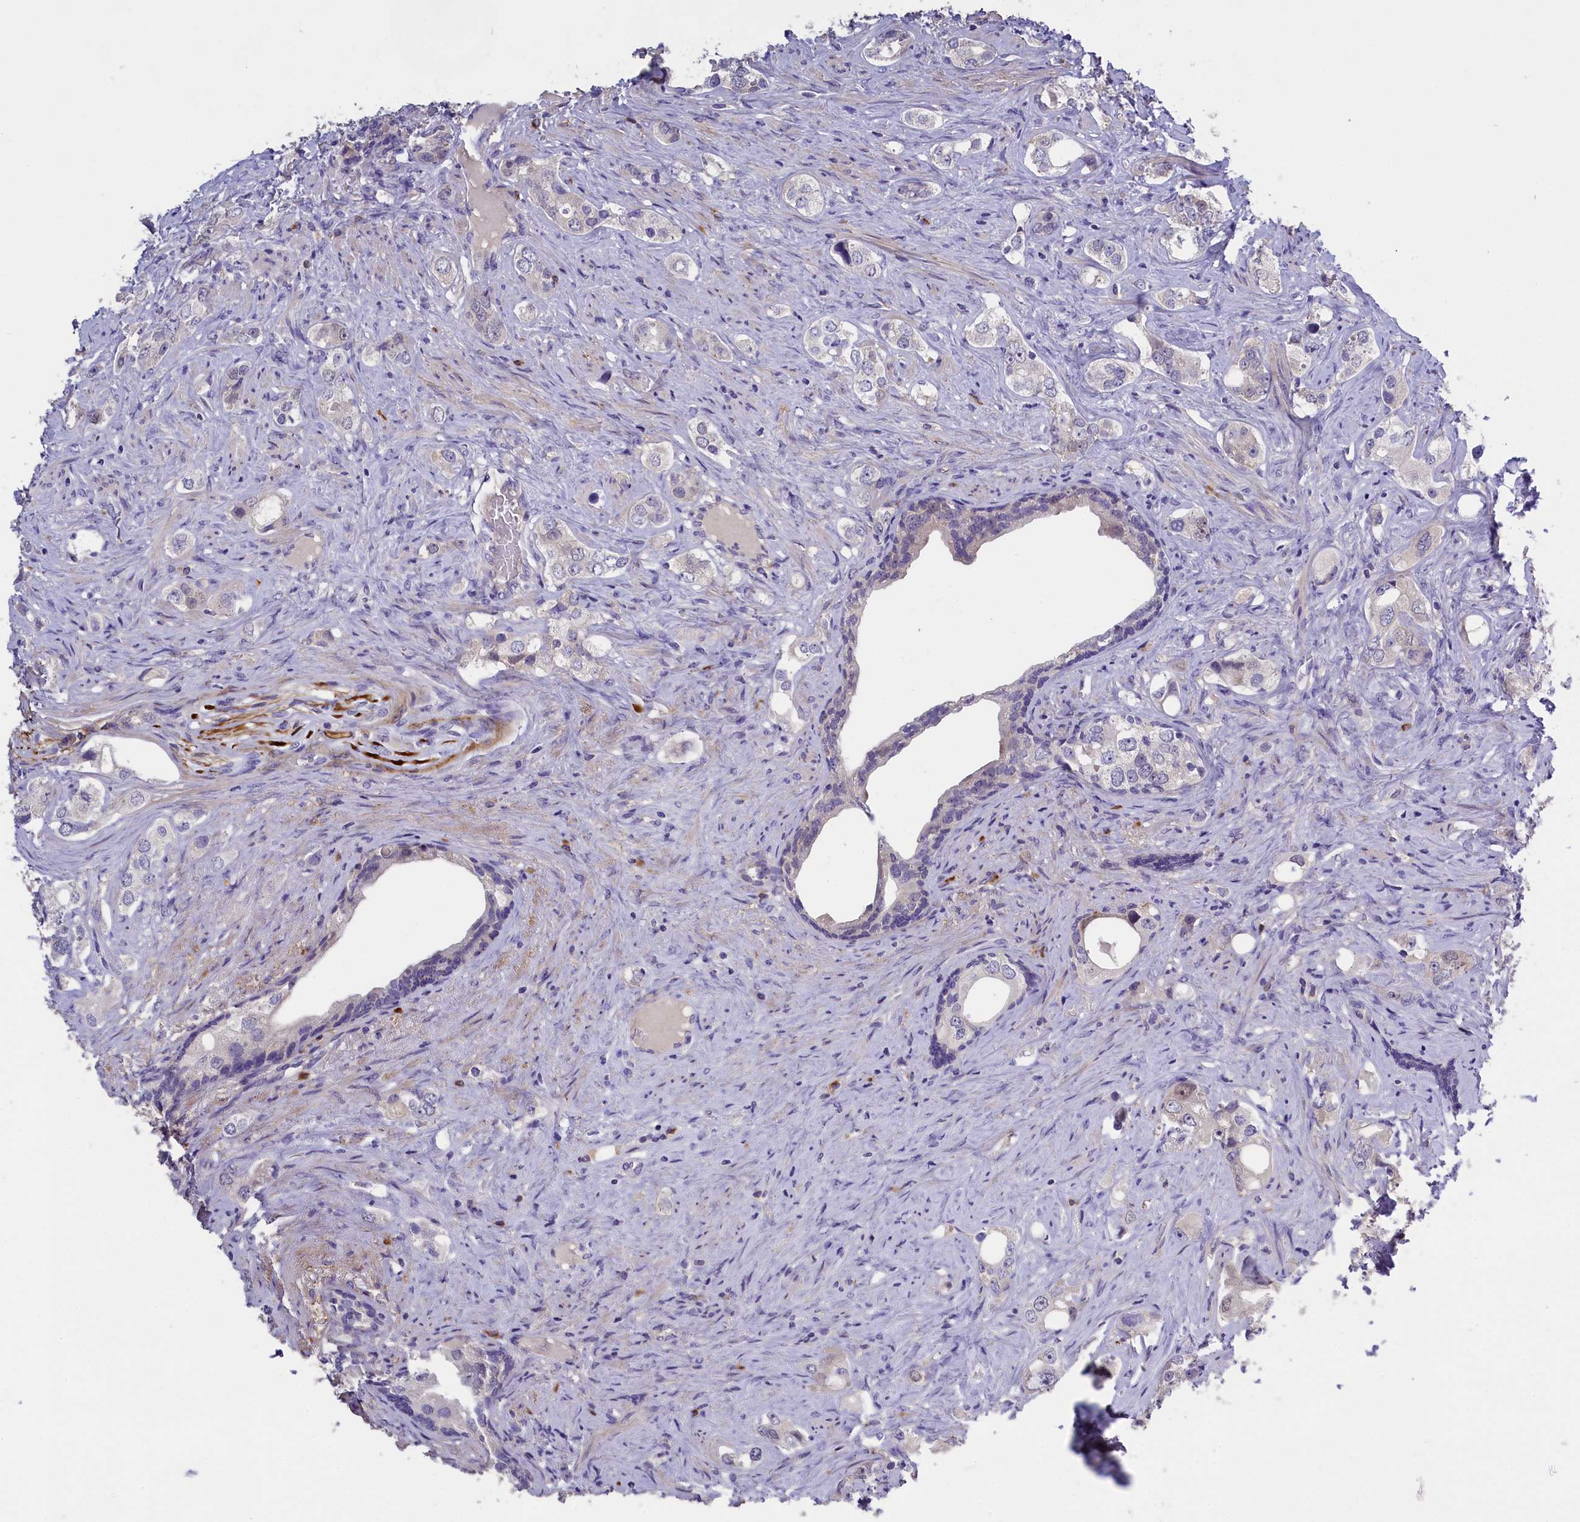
{"staining": {"intensity": "negative", "quantity": "none", "location": "none"}, "tissue": "prostate cancer", "cell_type": "Tumor cells", "image_type": "cancer", "snomed": [{"axis": "morphology", "description": "Adenocarcinoma, High grade"}, {"axis": "topography", "description": "Prostate"}], "caption": "An IHC micrograph of prostate cancer (adenocarcinoma (high-grade)) is shown. There is no staining in tumor cells of prostate cancer (adenocarcinoma (high-grade)). (Immunohistochemistry (ihc), brightfield microscopy, high magnification).", "gene": "ENPP6", "patient": {"sex": "male", "age": 63}}